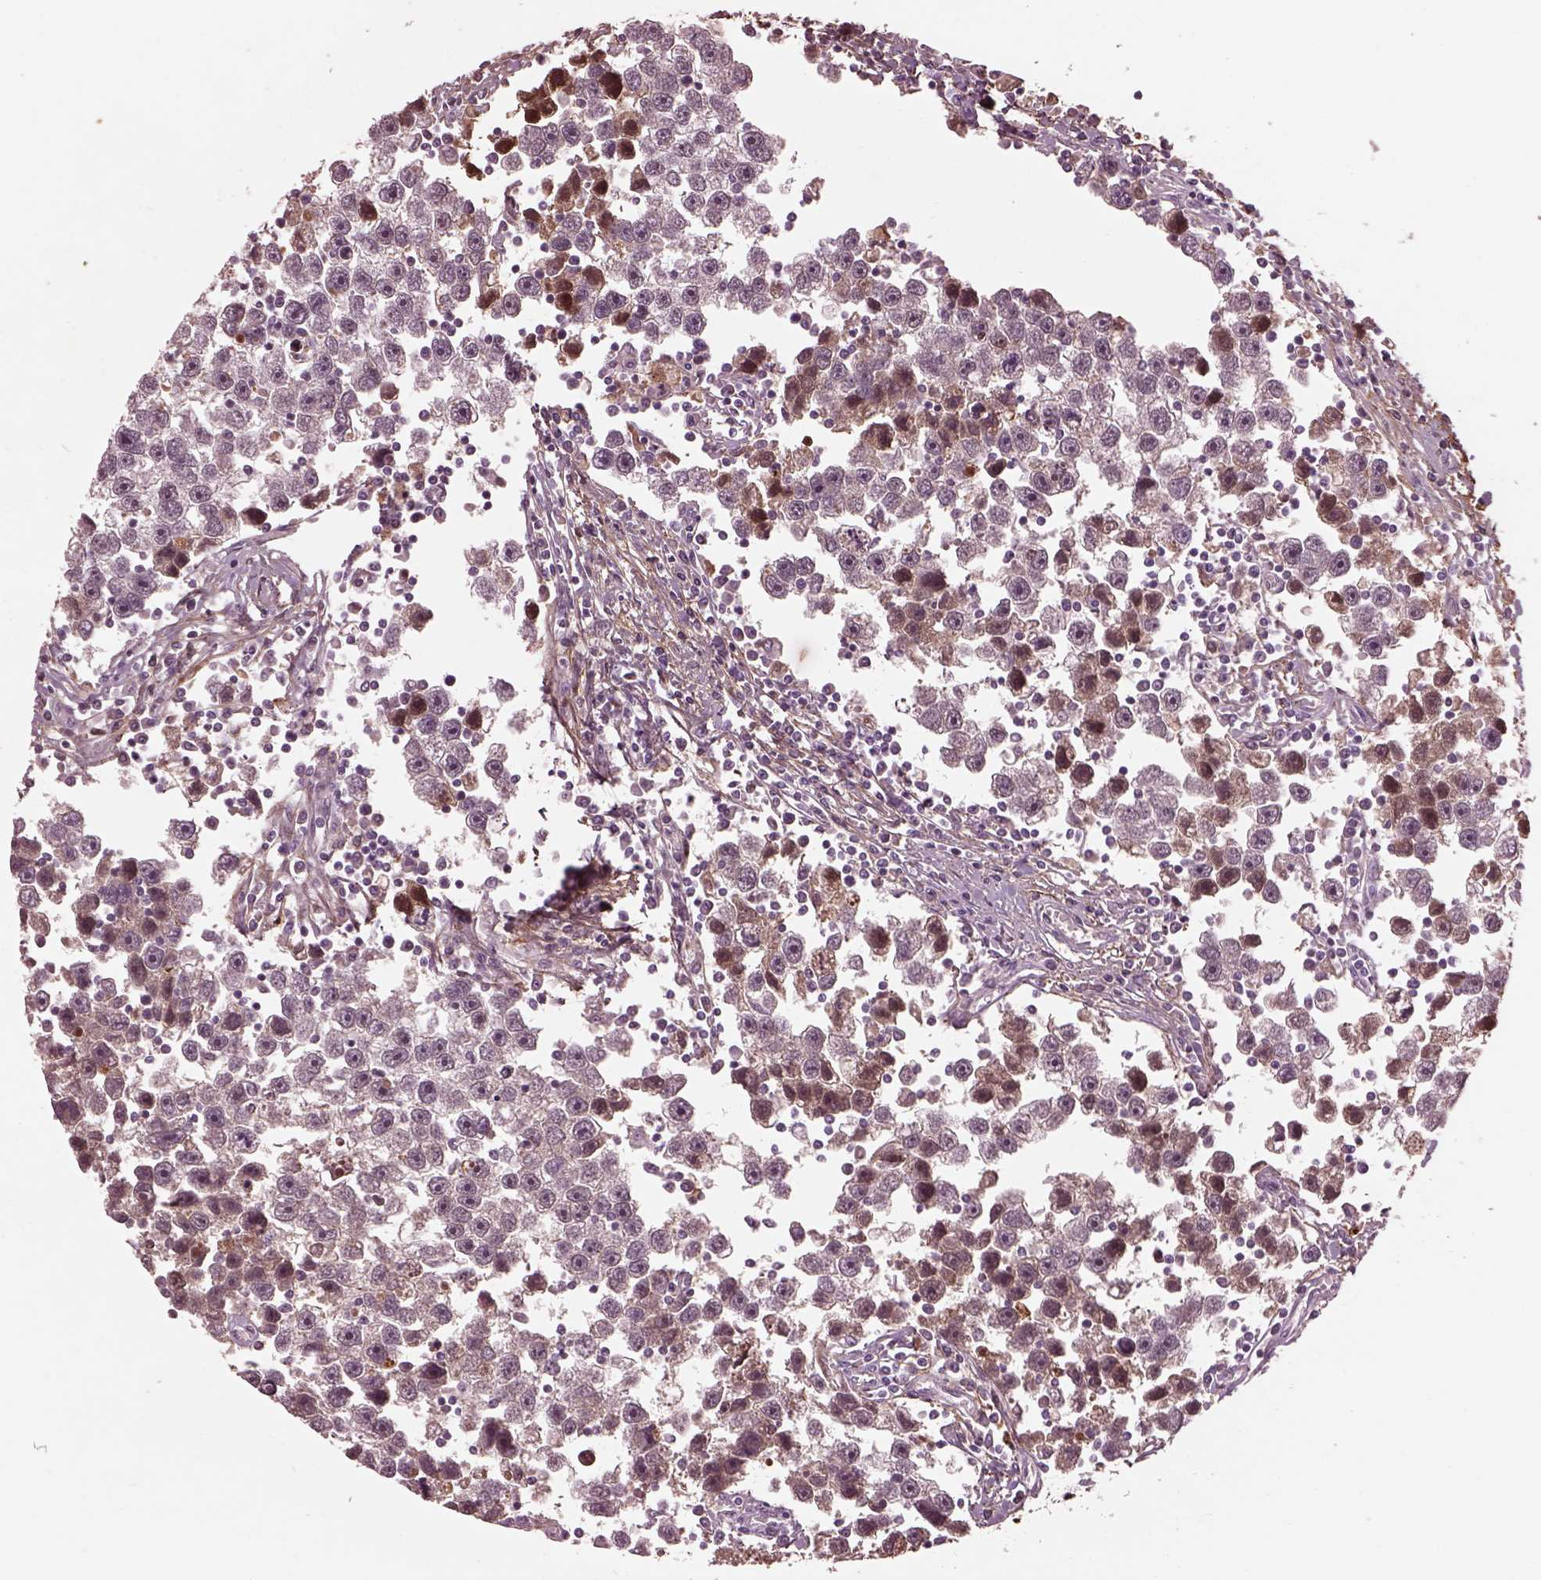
{"staining": {"intensity": "moderate", "quantity": "<25%", "location": "cytoplasmic/membranous"}, "tissue": "testis cancer", "cell_type": "Tumor cells", "image_type": "cancer", "snomed": [{"axis": "morphology", "description": "Seminoma, NOS"}, {"axis": "topography", "description": "Testis"}], "caption": "This is a photomicrograph of IHC staining of testis seminoma, which shows moderate expression in the cytoplasmic/membranous of tumor cells.", "gene": "EFEMP1", "patient": {"sex": "male", "age": 30}}